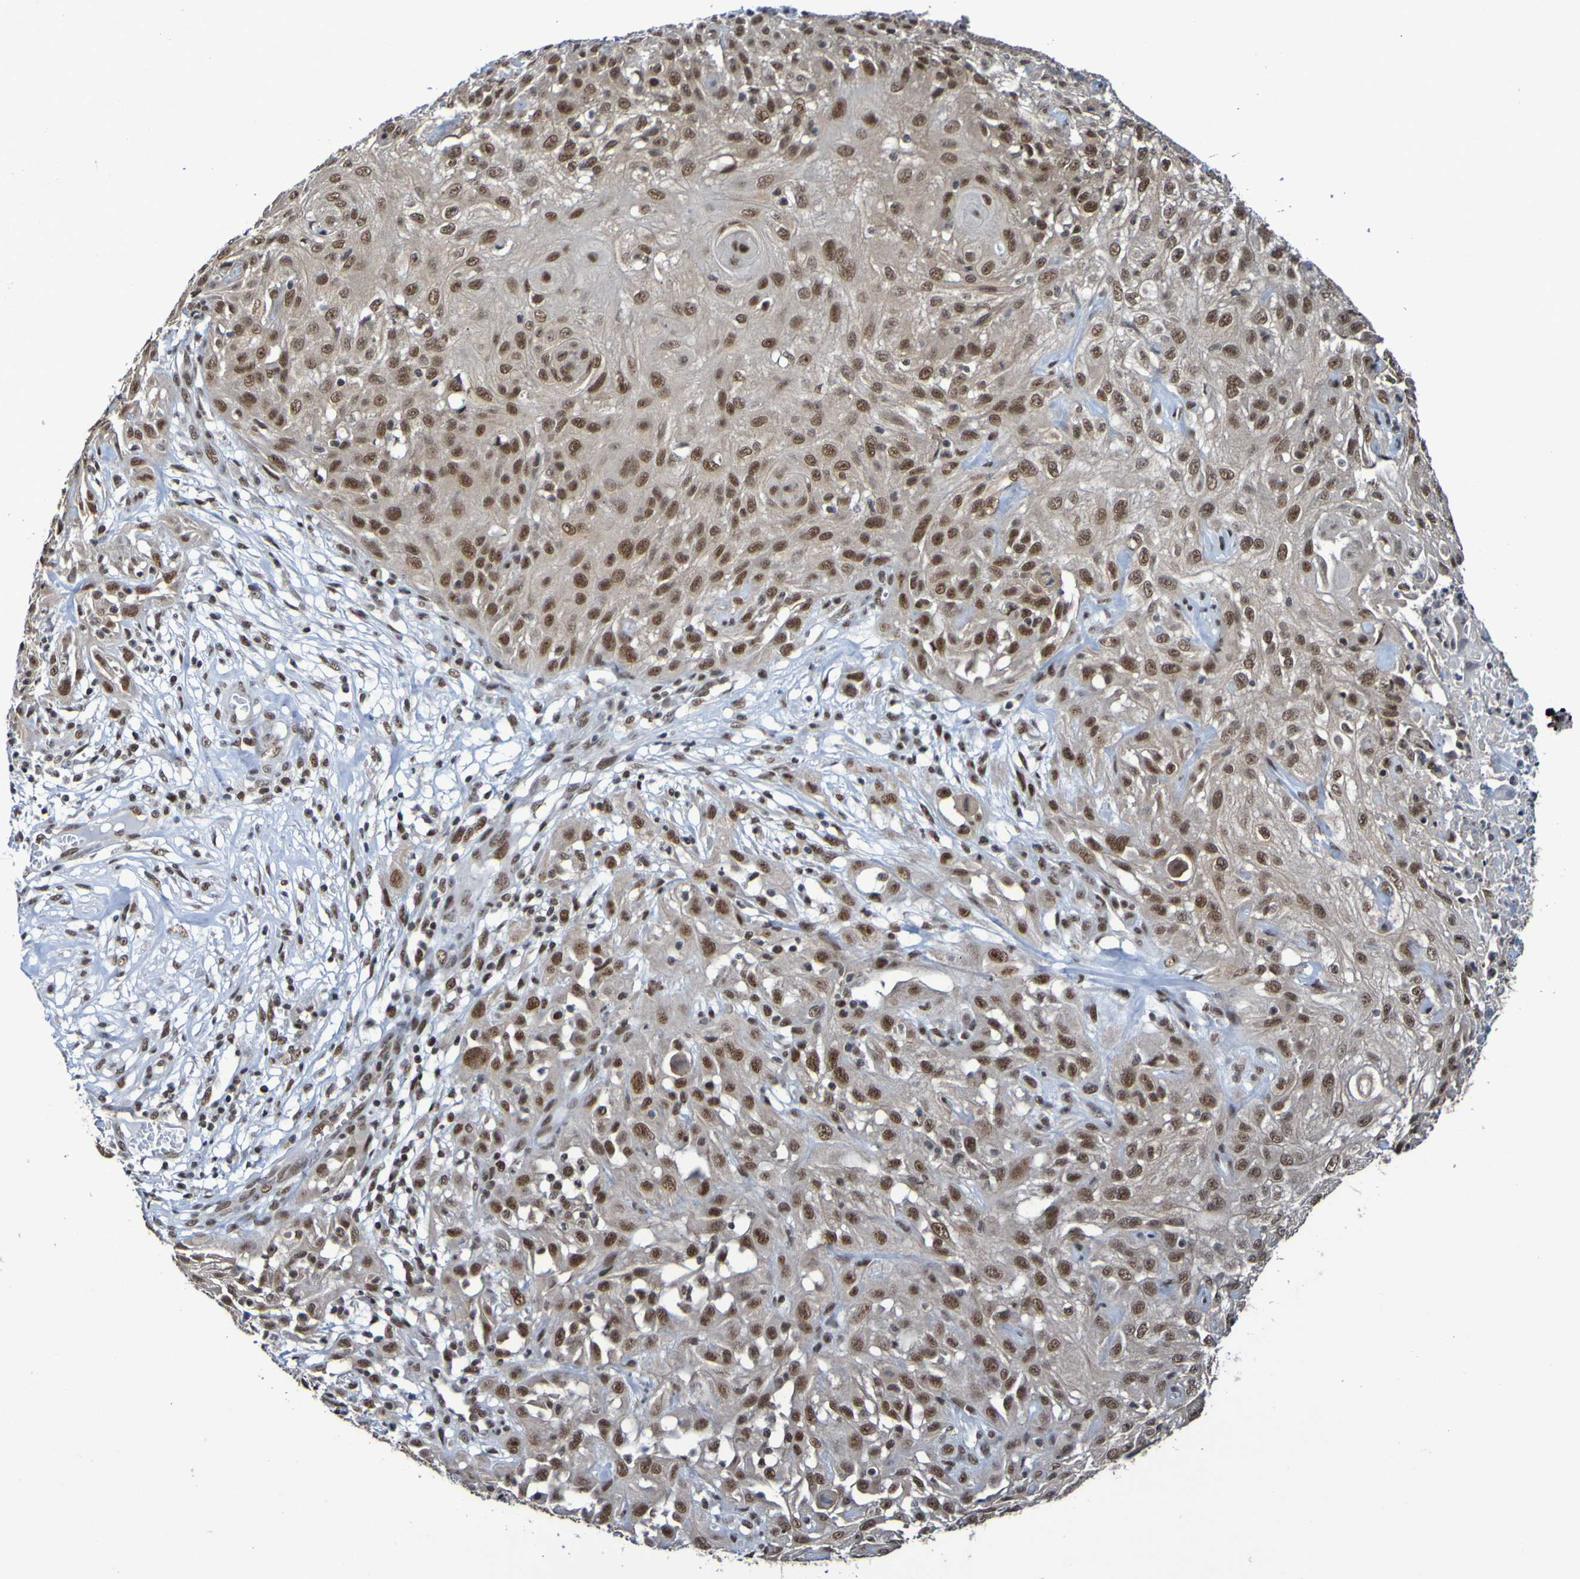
{"staining": {"intensity": "strong", "quantity": ">75%", "location": "nuclear"}, "tissue": "skin cancer", "cell_type": "Tumor cells", "image_type": "cancer", "snomed": [{"axis": "morphology", "description": "Squamous cell carcinoma, NOS"}, {"axis": "topography", "description": "Skin"}], "caption": "There is high levels of strong nuclear positivity in tumor cells of skin cancer, as demonstrated by immunohistochemical staining (brown color).", "gene": "CDC5L", "patient": {"sex": "male", "age": 75}}